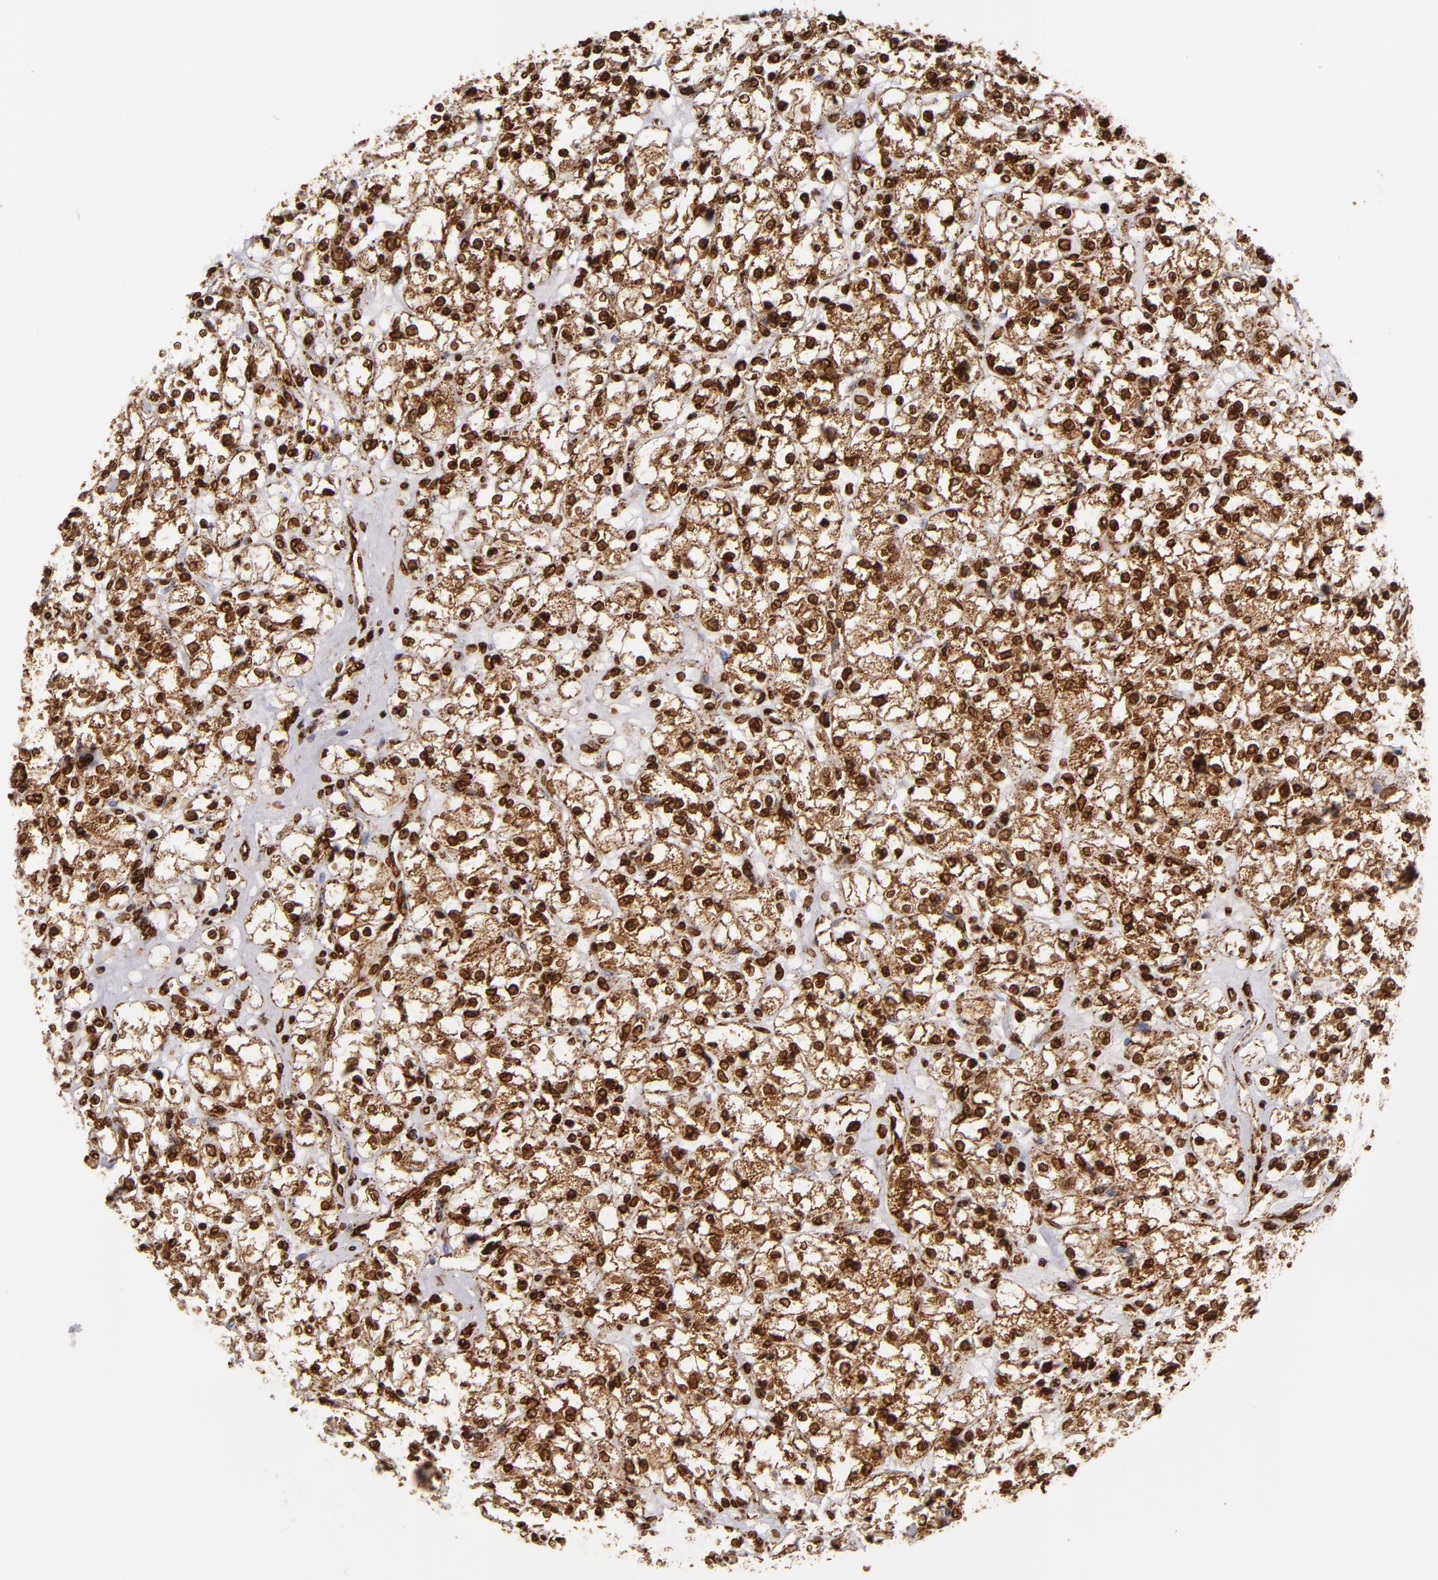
{"staining": {"intensity": "strong", "quantity": ">75%", "location": "nuclear"}, "tissue": "renal cancer", "cell_type": "Tumor cells", "image_type": "cancer", "snomed": [{"axis": "morphology", "description": "Adenocarcinoma, NOS"}, {"axis": "topography", "description": "Kidney"}], "caption": "About >75% of tumor cells in human renal cancer display strong nuclear protein positivity as visualized by brown immunohistochemical staining.", "gene": "CUL3", "patient": {"sex": "female", "age": 83}}